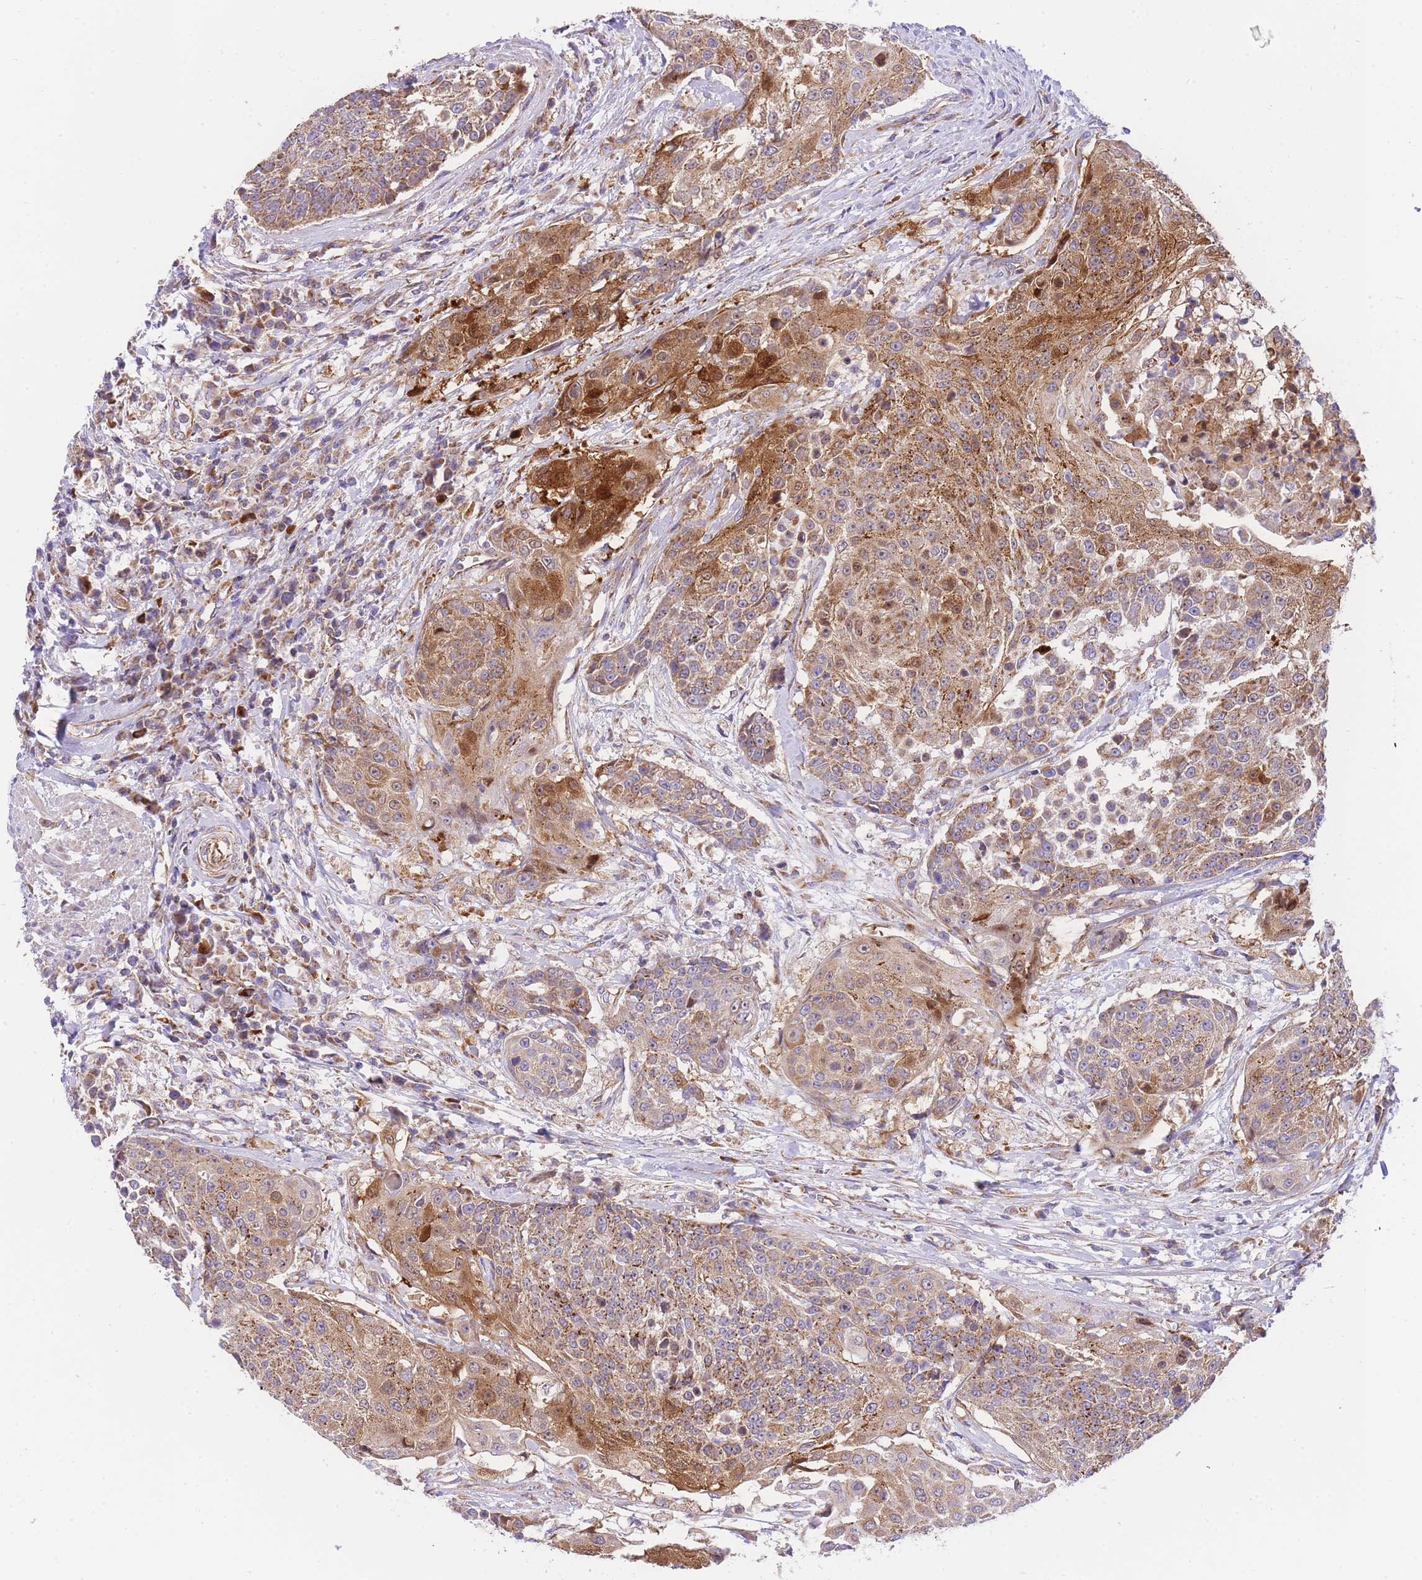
{"staining": {"intensity": "moderate", "quantity": ">75%", "location": "cytoplasmic/membranous"}, "tissue": "urothelial cancer", "cell_type": "Tumor cells", "image_type": "cancer", "snomed": [{"axis": "morphology", "description": "Urothelial carcinoma, High grade"}, {"axis": "topography", "description": "Urinary bladder"}], "caption": "A photomicrograph of human urothelial carcinoma (high-grade) stained for a protein exhibits moderate cytoplasmic/membranous brown staining in tumor cells.", "gene": "MTRES1", "patient": {"sex": "female", "age": 63}}